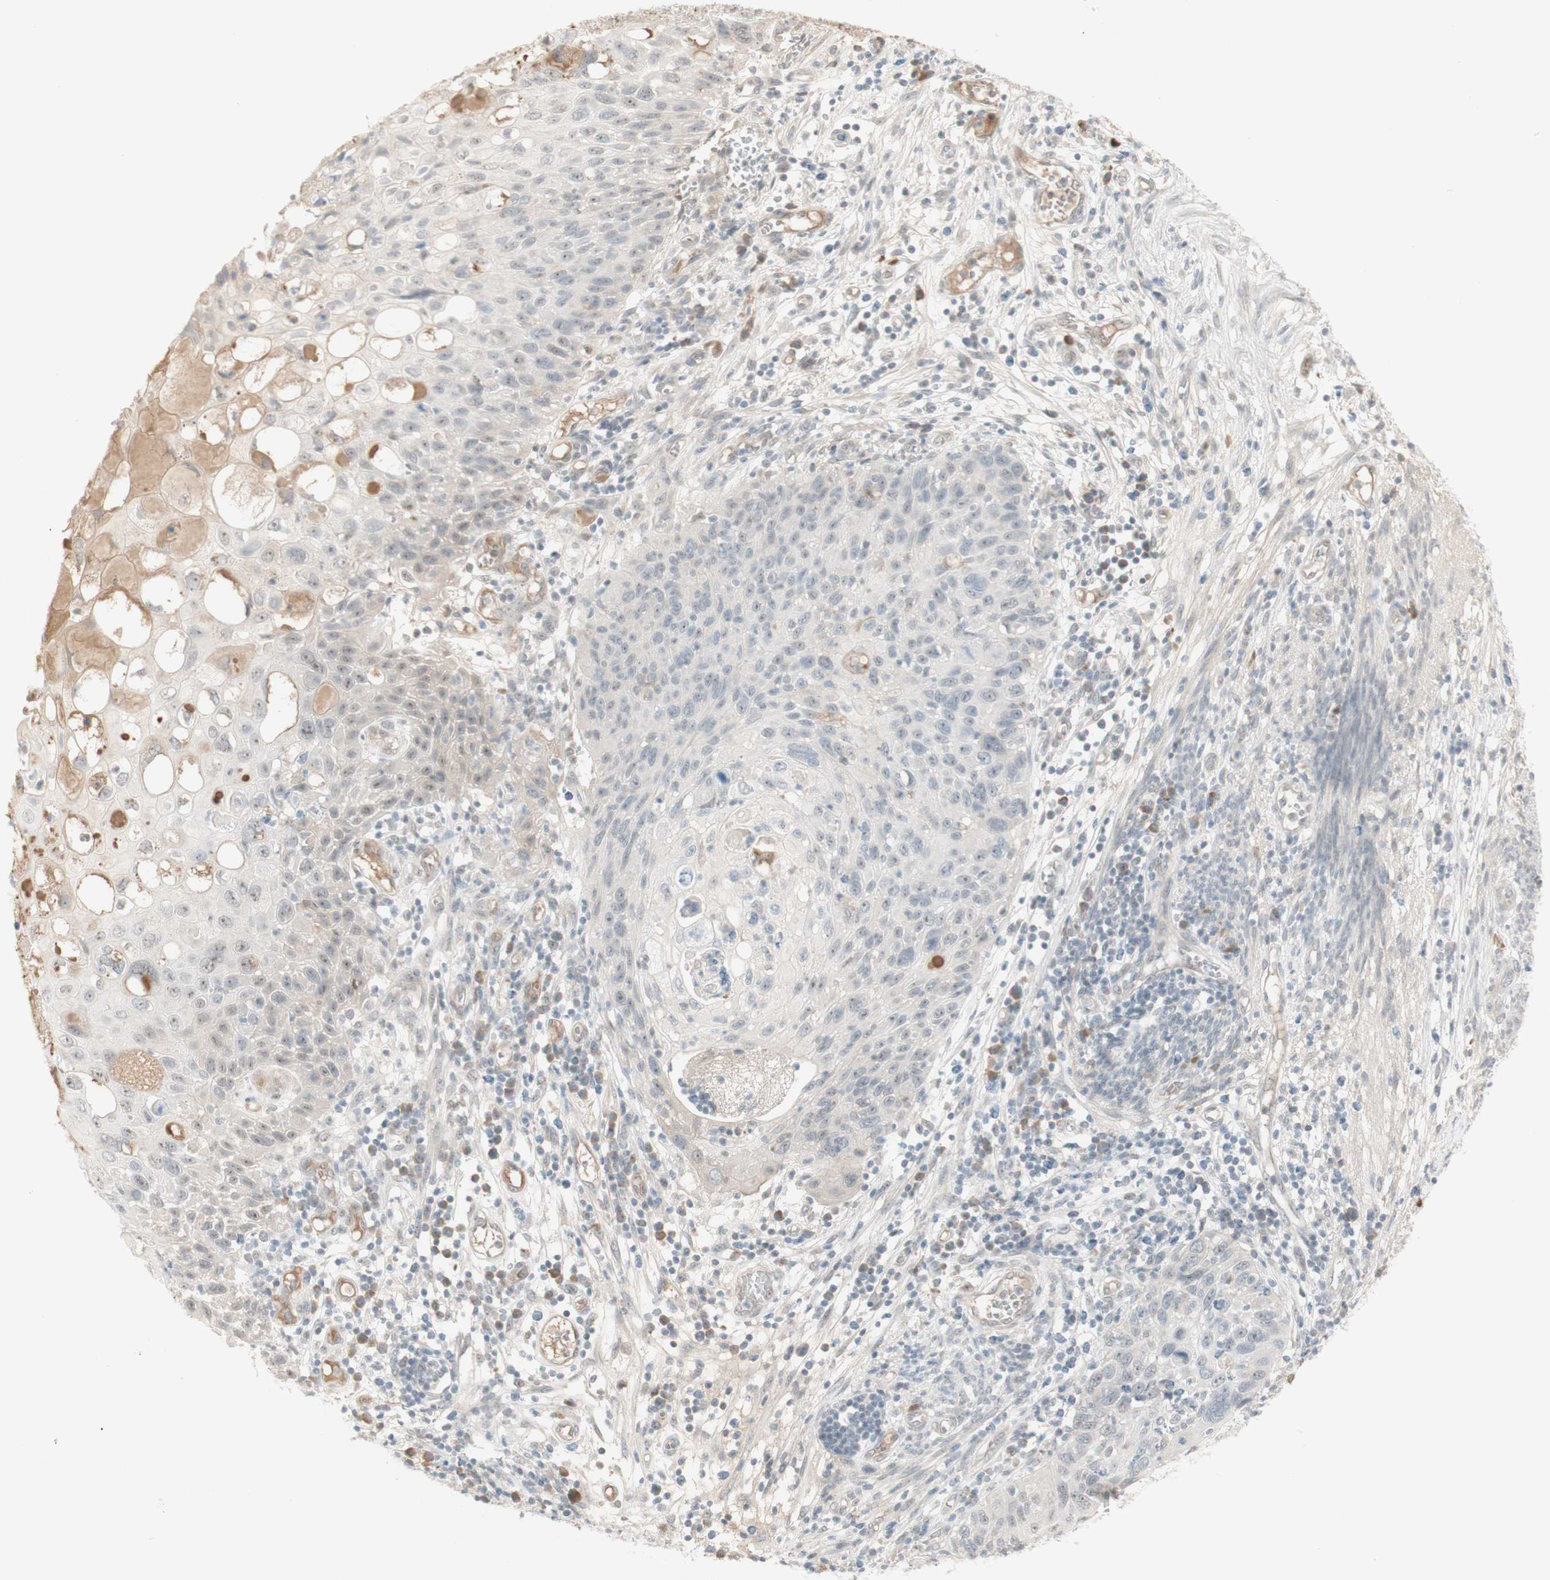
{"staining": {"intensity": "weak", "quantity": "25%-75%", "location": "cytoplasmic/membranous,nuclear"}, "tissue": "cervical cancer", "cell_type": "Tumor cells", "image_type": "cancer", "snomed": [{"axis": "morphology", "description": "Squamous cell carcinoma, NOS"}, {"axis": "topography", "description": "Cervix"}], "caption": "Weak cytoplasmic/membranous and nuclear positivity is appreciated in approximately 25%-75% of tumor cells in cervical cancer (squamous cell carcinoma). (DAB IHC, brown staining for protein, blue staining for nuclei).", "gene": "PLCD4", "patient": {"sex": "female", "age": 70}}